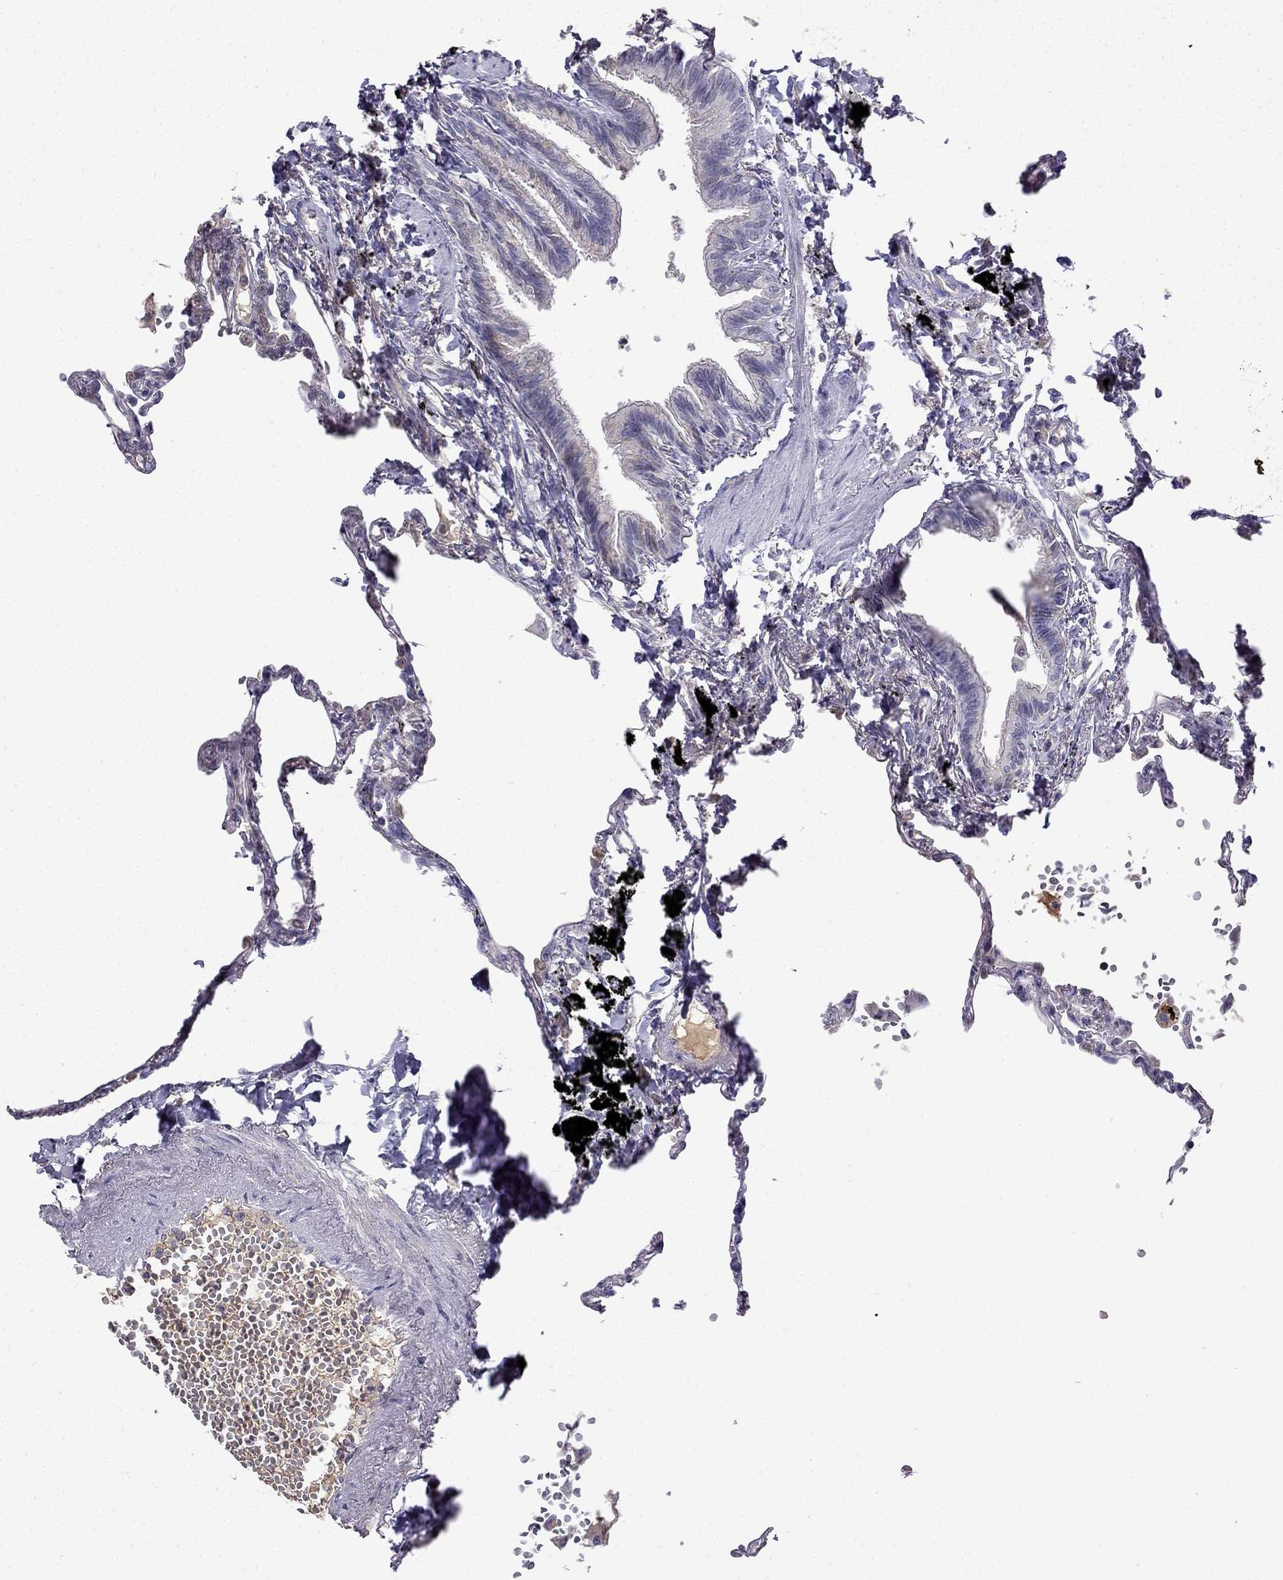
{"staining": {"intensity": "negative", "quantity": "none", "location": "none"}, "tissue": "lung", "cell_type": "Alveolar cells", "image_type": "normal", "snomed": [{"axis": "morphology", "description": "Normal tissue, NOS"}, {"axis": "topography", "description": "Lung"}], "caption": "This is an immunohistochemistry (IHC) photomicrograph of unremarkable lung. There is no expression in alveolar cells.", "gene": "UHRF1", "patient": {"sex": "male", "age": 78}}